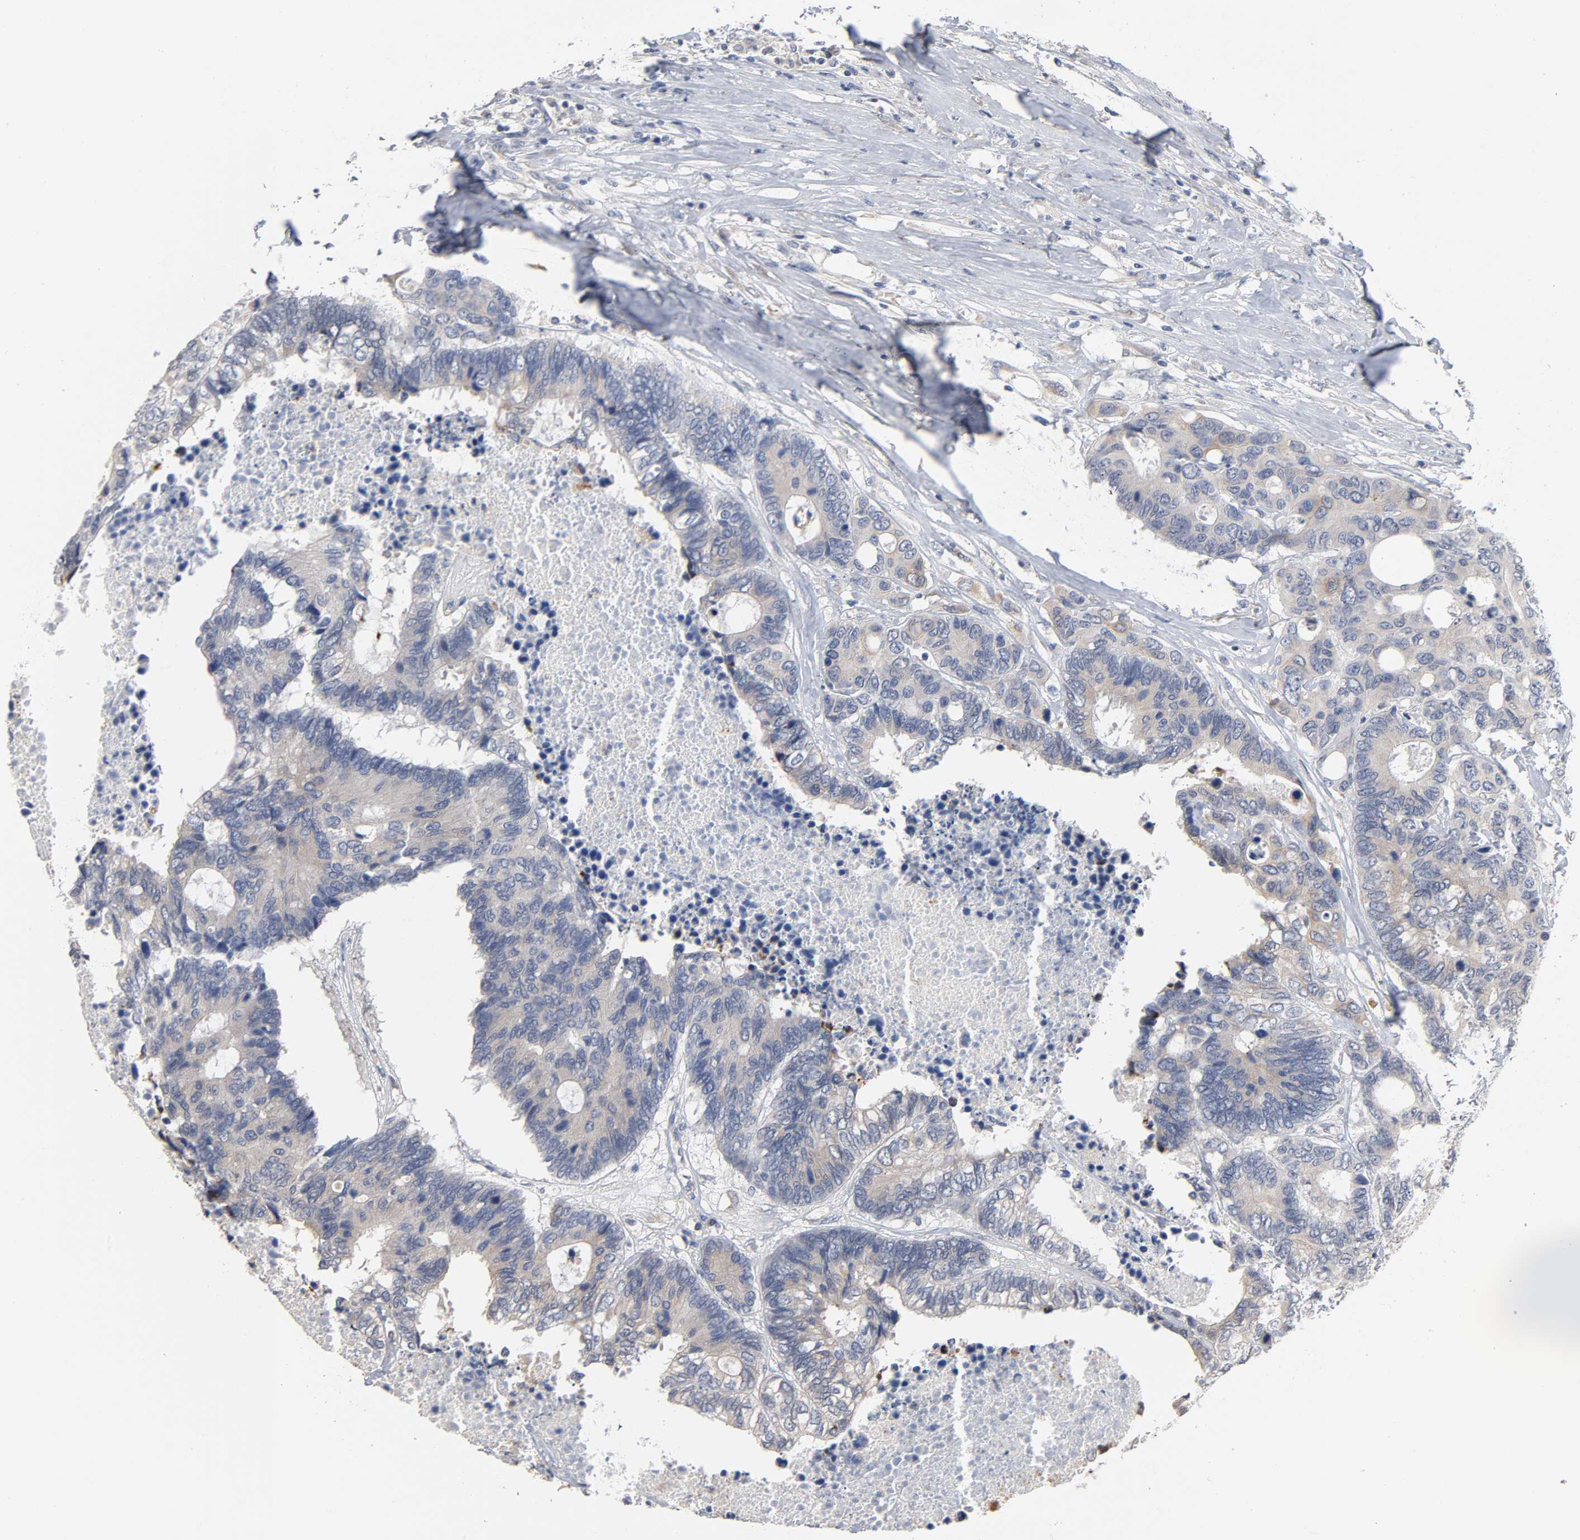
{"staining": {"intensity": "weak", "quantity": ">75%", "location": "cytoplasmic/membranous"}, "tissue": "colorectal cancer", "cell_type": "Tumor cells", "image_type": "cancer", "snomed": [{"axis": "morphology", "description": "Adenocarcinoma, NOS"}, {"axis": "topography", "description": "Rectum"}], "caption": "Protein staining of colorectal adenocarcinoma tissue displays weak cytoplasmic/membranous staining in approximately >75% of tumor cells.", "gene": "AK7", "patient": {"sex": "male", "age": 55}}